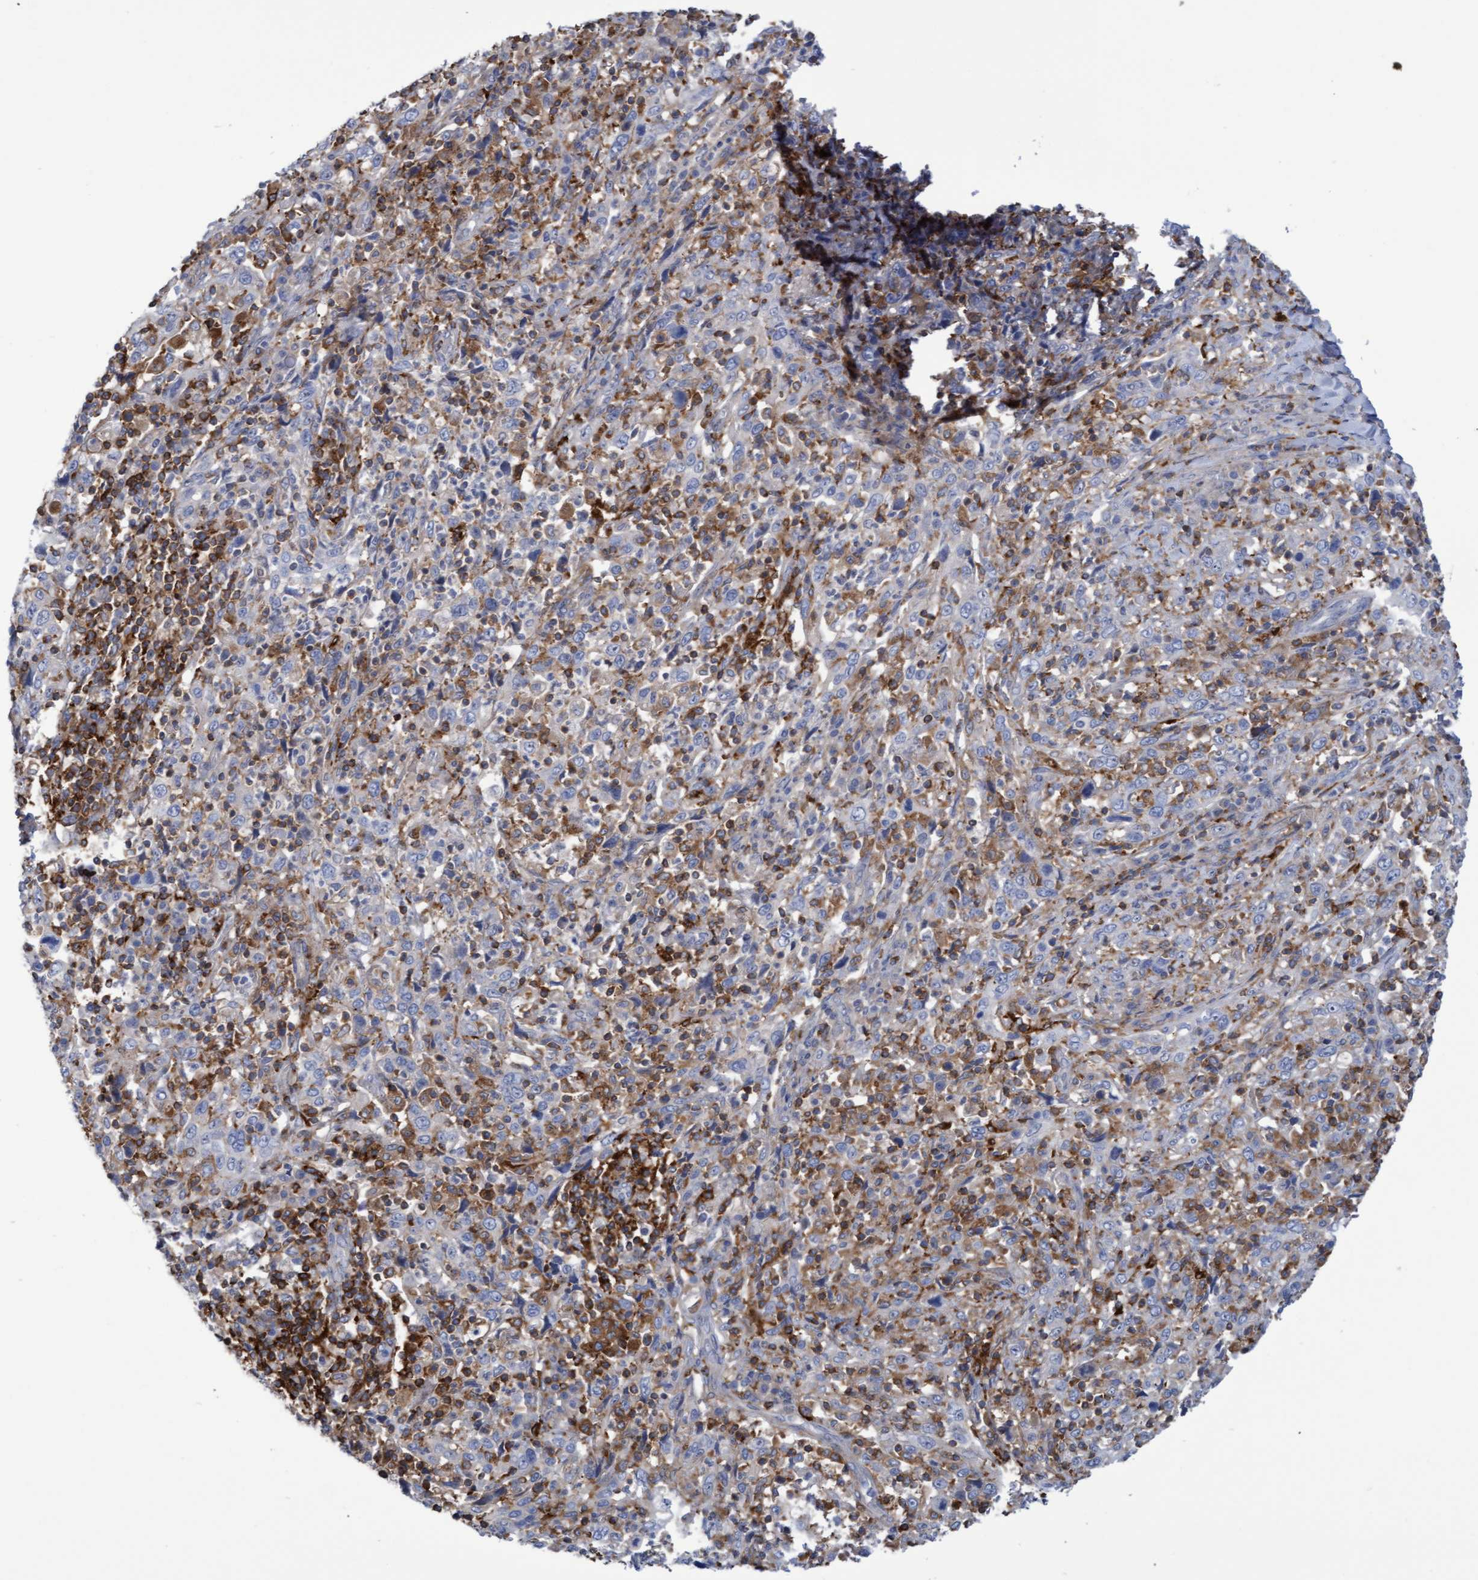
{"staining": {"intensity": "negative", "quantity": "none", "location": "none"}, "tissue": "cervical cancer", "cell_type": "Tumor cells", "image_type": "cancer", "snomed": [{"axis": "morphology", "description": "Squamous cell carcinoma, NOS"}, {"axis": "topography", "description": "Cervix"}], "caption": "Immunohistochemistry (IHC) image of human cervical cancer stained for a protein (brown), which demonstrates no expression in tumor cells.", "gene": "FNBP1", "patient": {"sex": "female", "age": 46}}